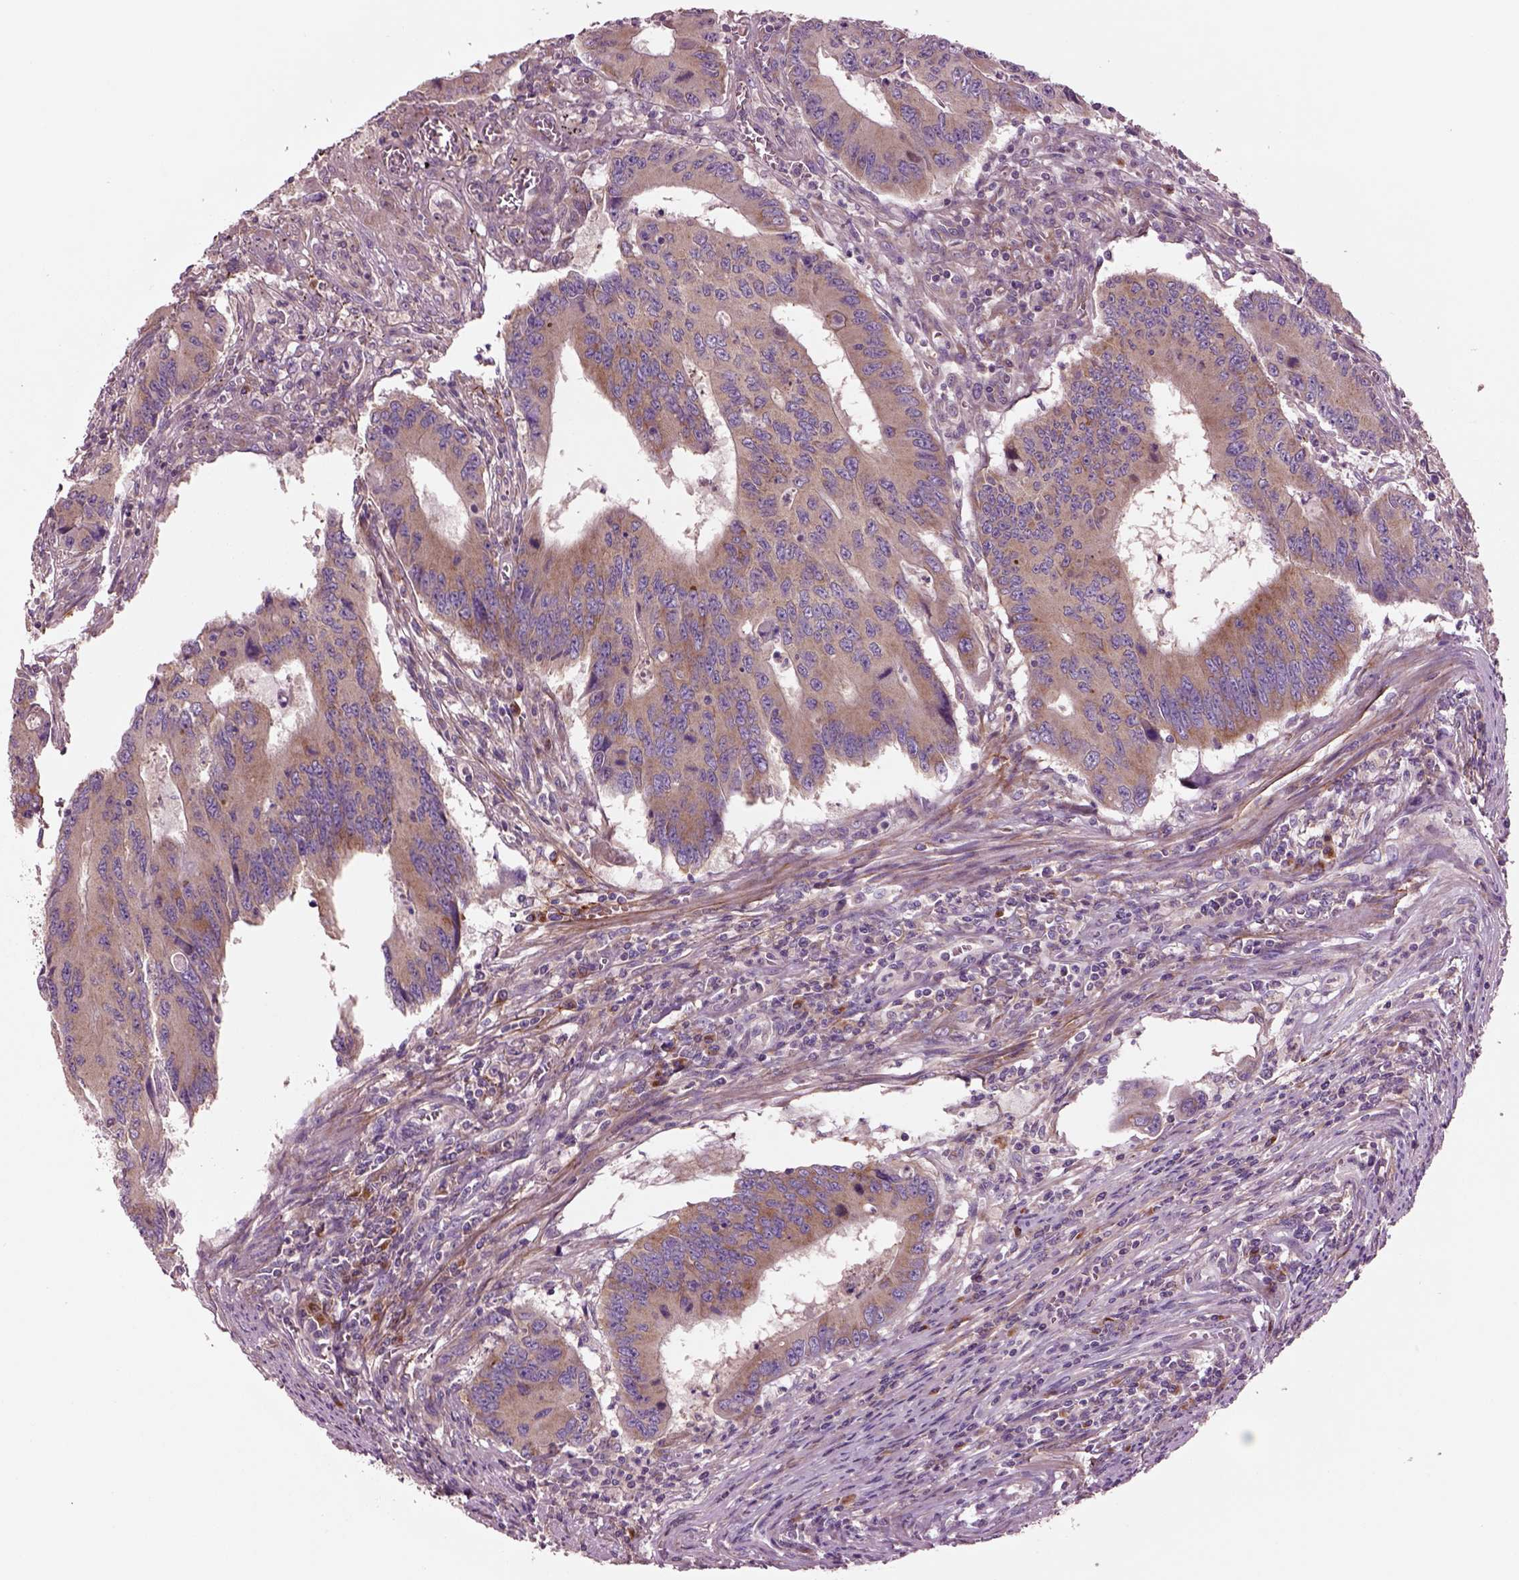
{"staining": {"intensity": "moderate", "quantity": ">75%", "location": "cytoplasmic/membranous"}, "tissue": "colorectal cancer", "cell_type": "Tumor cells", "image_type": "cancer", "snomed": [{"axis": "morphology", "description": "Adenocarcinoma, NOS"}, {"axis": "topography", "description": "Colon"}], "caption": "Protein staining exhibits moderate cytoplasmic/membranous positivity in about >75% of tumor cells in colorectal cancer.", "gene": "SEC23A", "patient": {"sex": "male", "age": 53}}